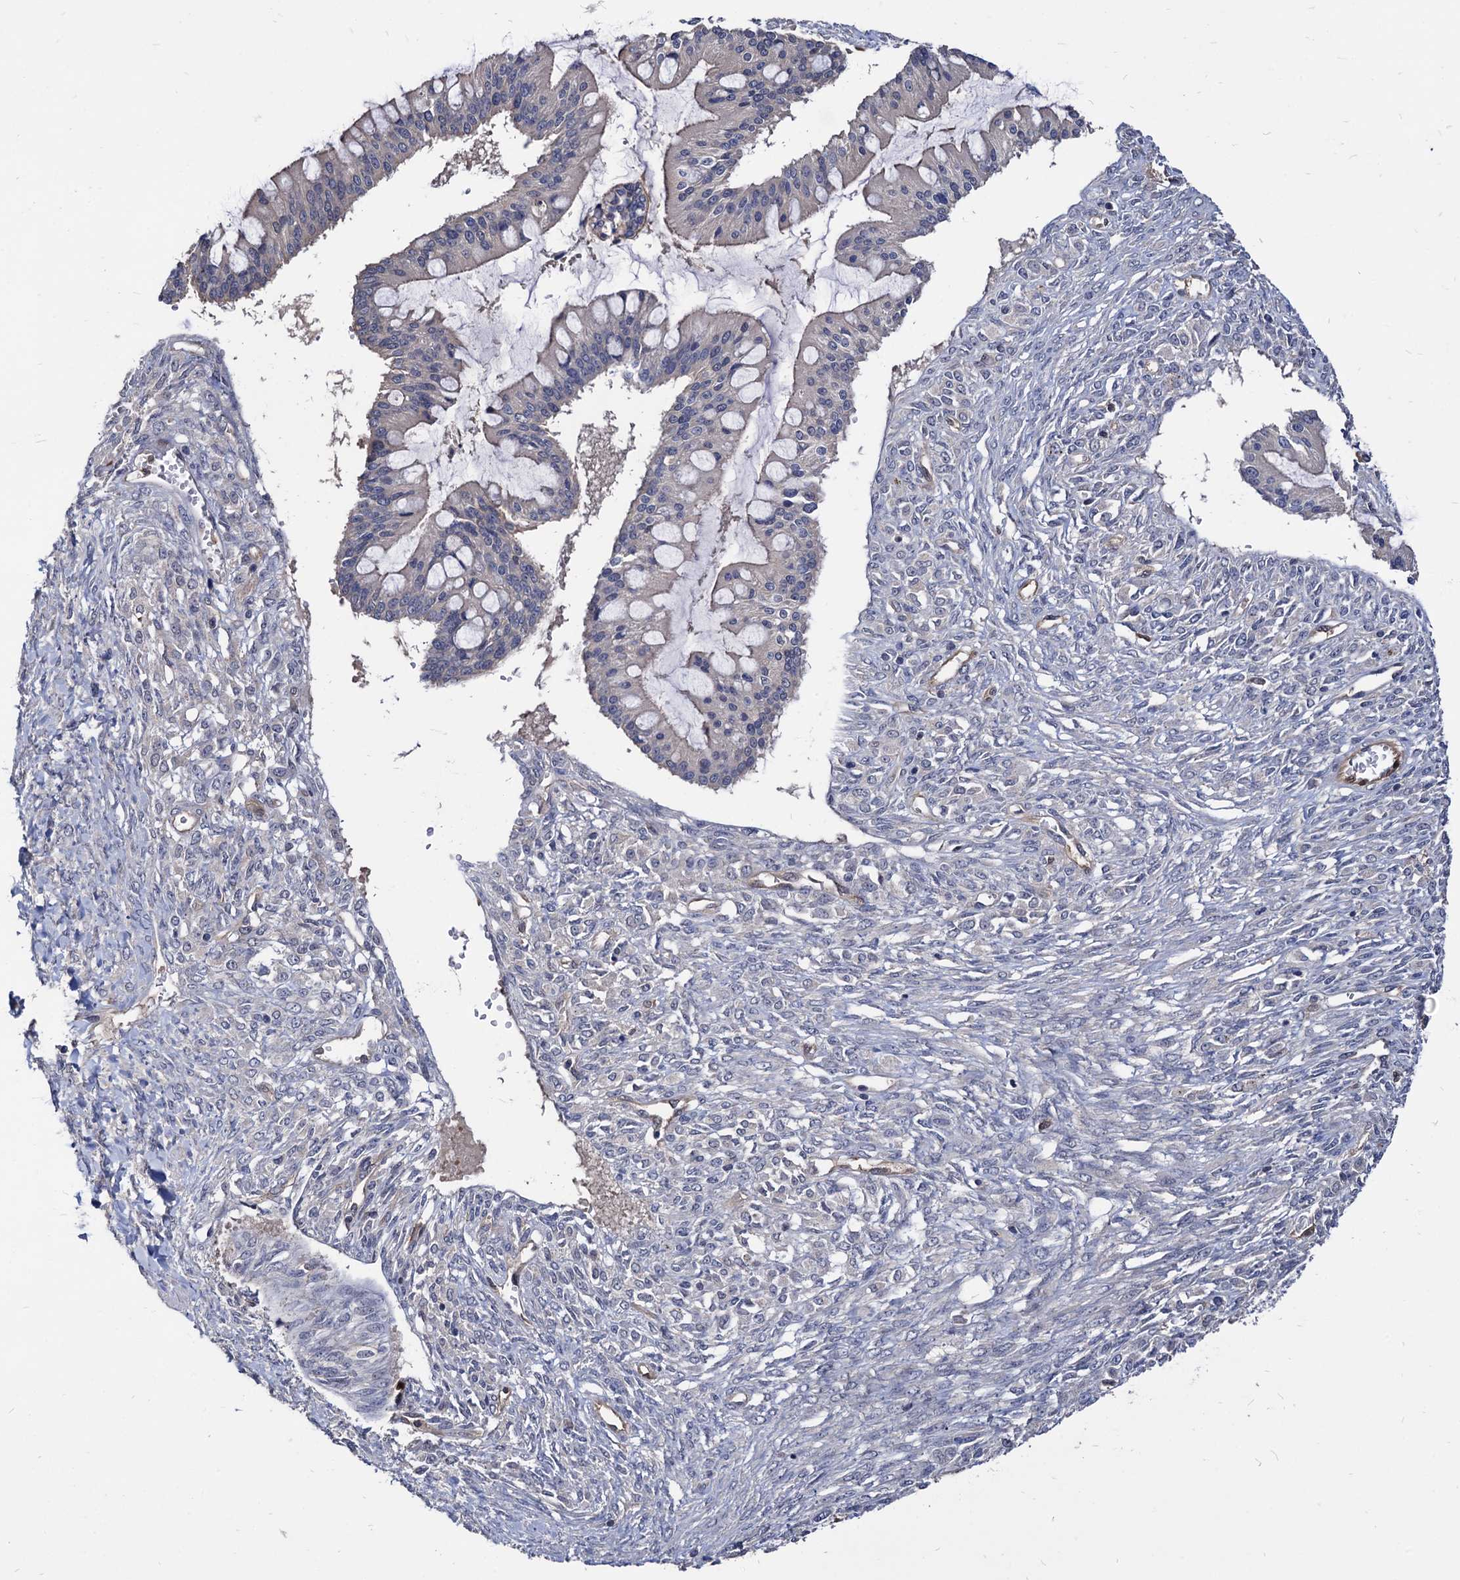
{"staining": {"intensity": "negative", "quantity": "none", "location": "none"}, "tissue": "ovarian cancer", "cell_type": "Tumor cells", "image_type": "cancer", "snomed": [{"axis": "morphology", "description": "Cystadenocarcinoma, mucinous, NOS"}, {"axis": "topography", "description": "Ovary"}], "caption": "Ovarian mucinous cystadenocarcinoma was stained to show a protein in brown. There is no significant positivity in tumor cells.", "gene": "CPPED1", "patient": {"sex": "female", "age": 73}}